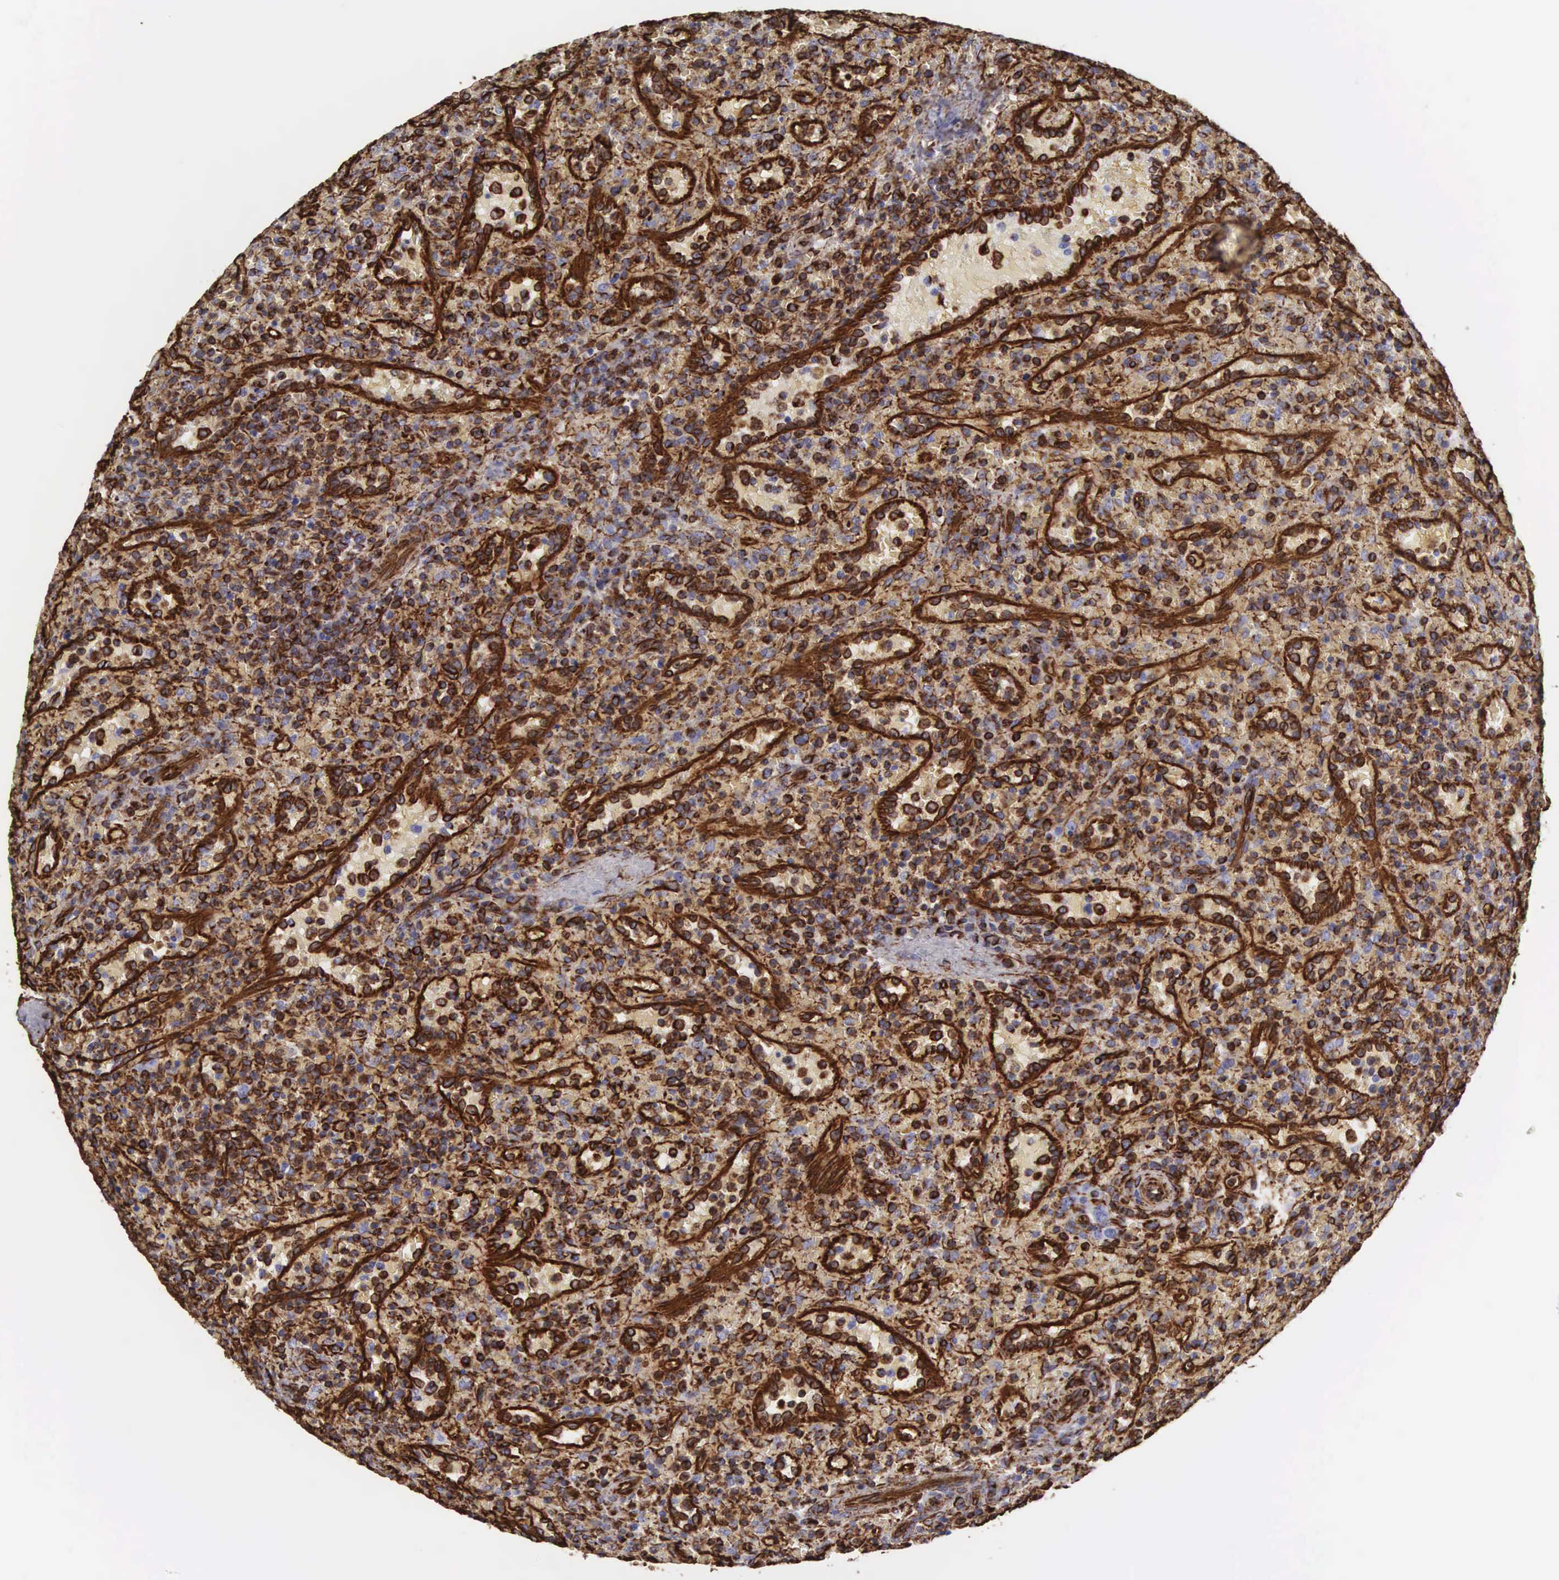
{"staining": {"intensity": "moderate", "quantity": "25%-75%", "location": "cytoplasmic/membranous"}, "tissue": "lymphoma", "cell_type": "Tumor cells", "image_type": "cancer", "snomed": [{"axis": "morphology", "description": "Malignant lymphoma, non-Hodgkin's type, High grade"}, {"axis": "topography", "description": "Spleen"}, {"axis": "topography", "description": "Lymph node"}], "caption": "This histopathology image shows lymphoma stained with immunohistochemistry to label a protein in brown. The cytoplasmic/membranous of tumor cells show moderate positivity for the protein. Nuclei are counter-stained blue.", "gene": "VIM", "patient": {"sex": "female", "age": 70}}